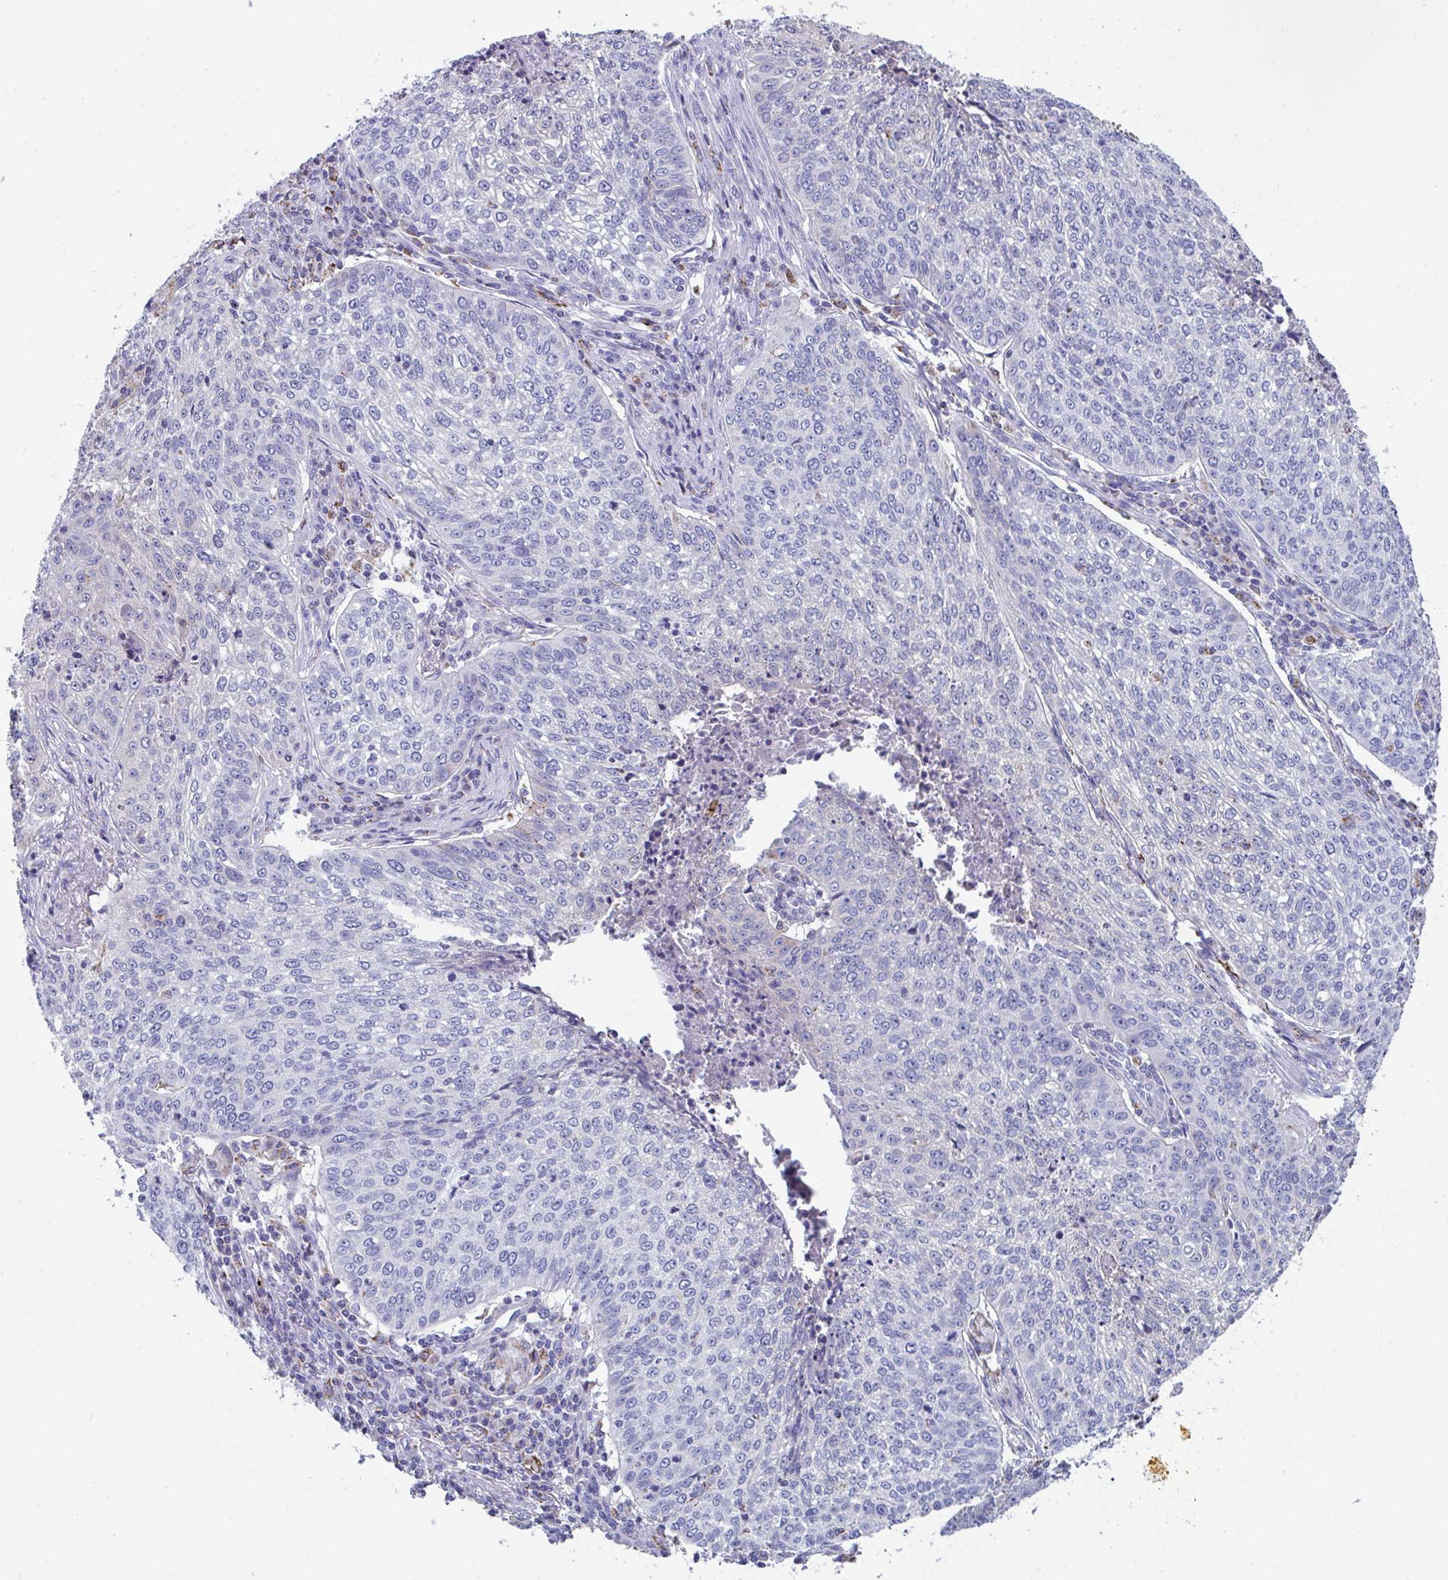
{"staining": {"intensity": "moderate", "quantity": "<25%", "location": "cytoplasmic/membranous"}, "tissue": "lung cancer", "cell_type": "Tumor cells", "image_type": "cancer", "snomed": [{"axis": "morphology", "description": "Squamous cell carcinoma, NOS"}, {"axis": "topography", "description": "Lung"}], "caption": "Immunohistochemistry micrograph of neoplastic tissue: squamous cell carcinoma (lung) stained using immunohistochemistry (IHC) demonstrates low levels of moderate protein expression localized specifically in the cytoplasmic/membranous of tumor cells, appearing as a cytoplasmic/membranous brown color.", "gene": "MGAM2", "patient": {"sex": "male", "age": 63}}